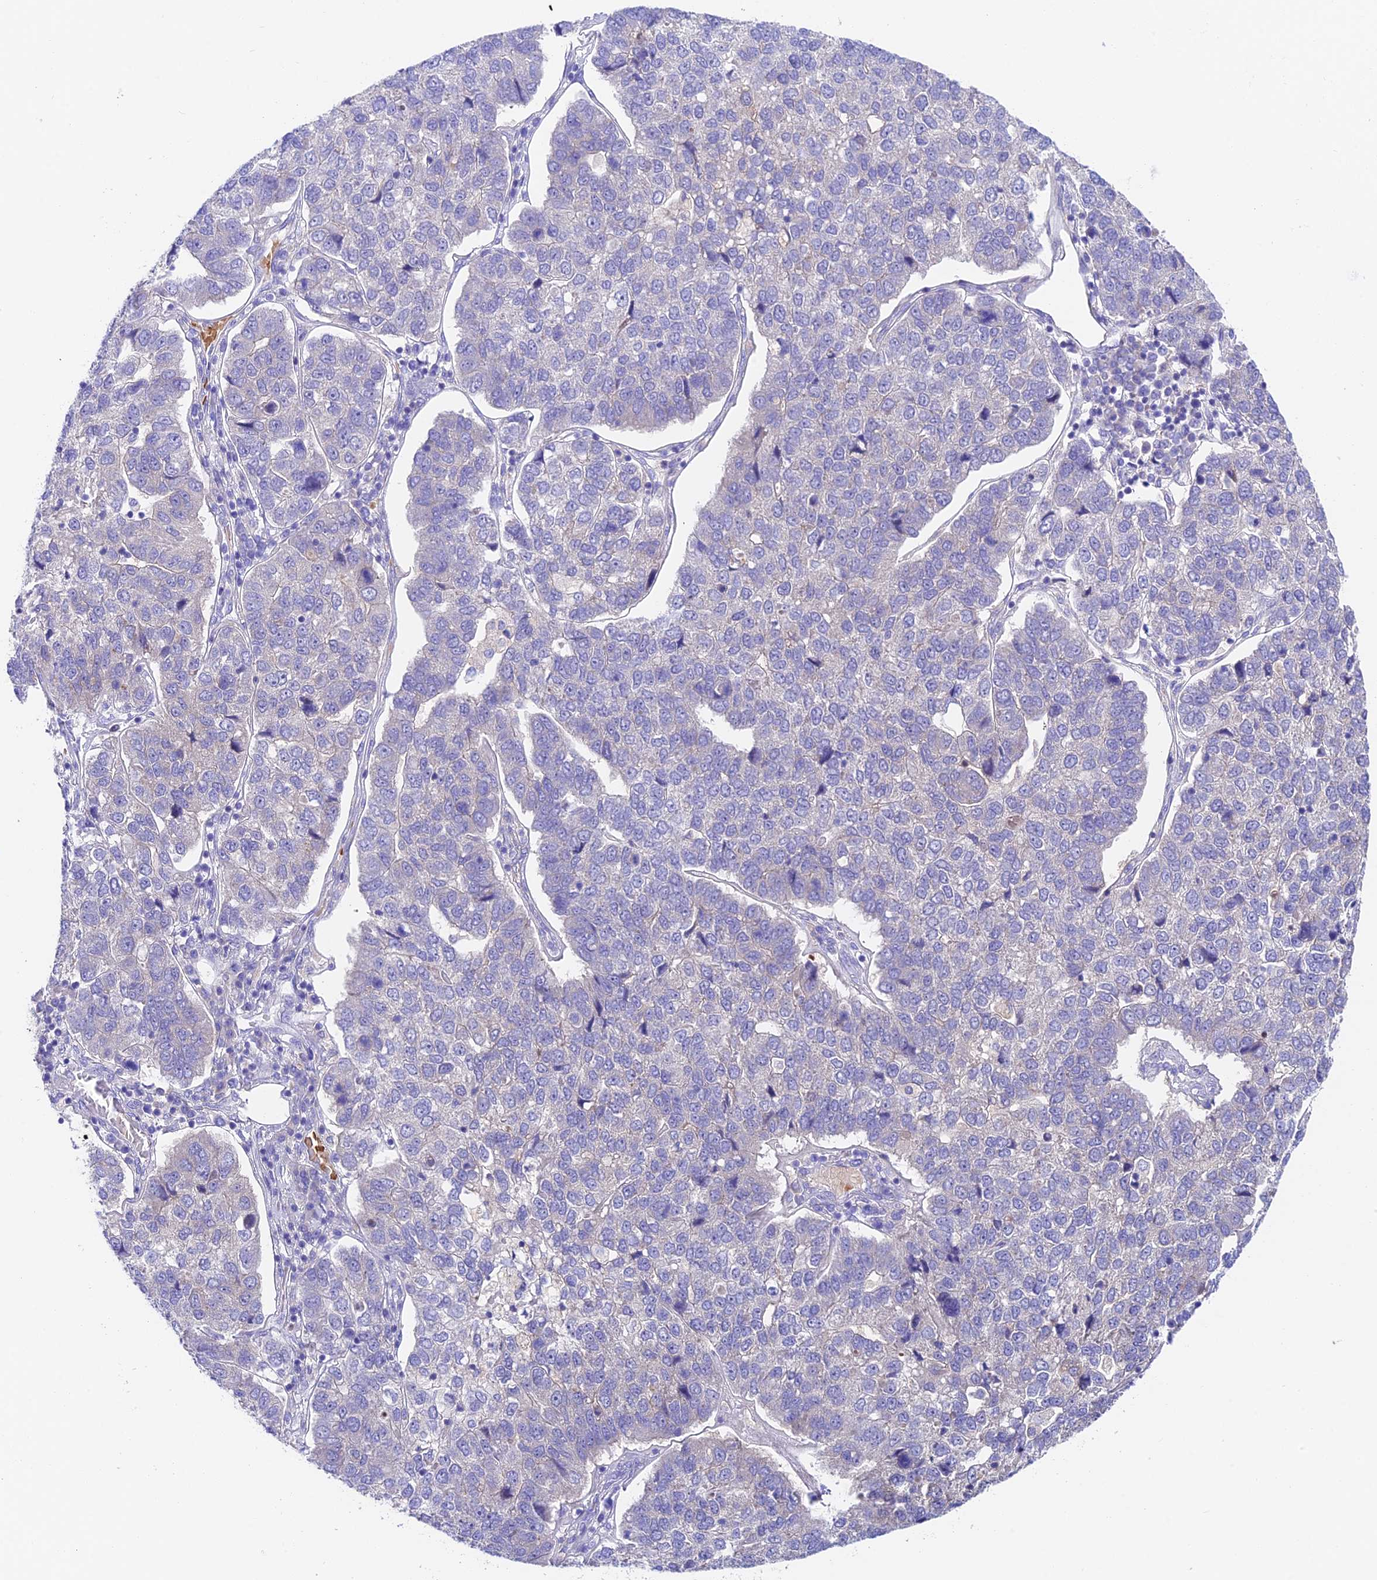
{"staining": {"intensity": "negative", "quantity": "none", "location": "none"}, "tissue": "pancreatic cancer", "cell_type": "Tumor cells", "image_type": "cancer", "snomed": [{"axis": "morphology", "description": "Adenocarcinoma, NOS"}, {"axis": "topography", "description": "Pancreas"}], "caption": "The histopathology image demonstrates no staining of tumor cells in pancreatic cancer (adenocarcinoma). (Stains: DAB IHC with hematoxylin counter stain, Microscopy: brightfield microscopy at high magnification).", "gene": "DUSP29", "patient": {"sex": "female", "age": 61}}